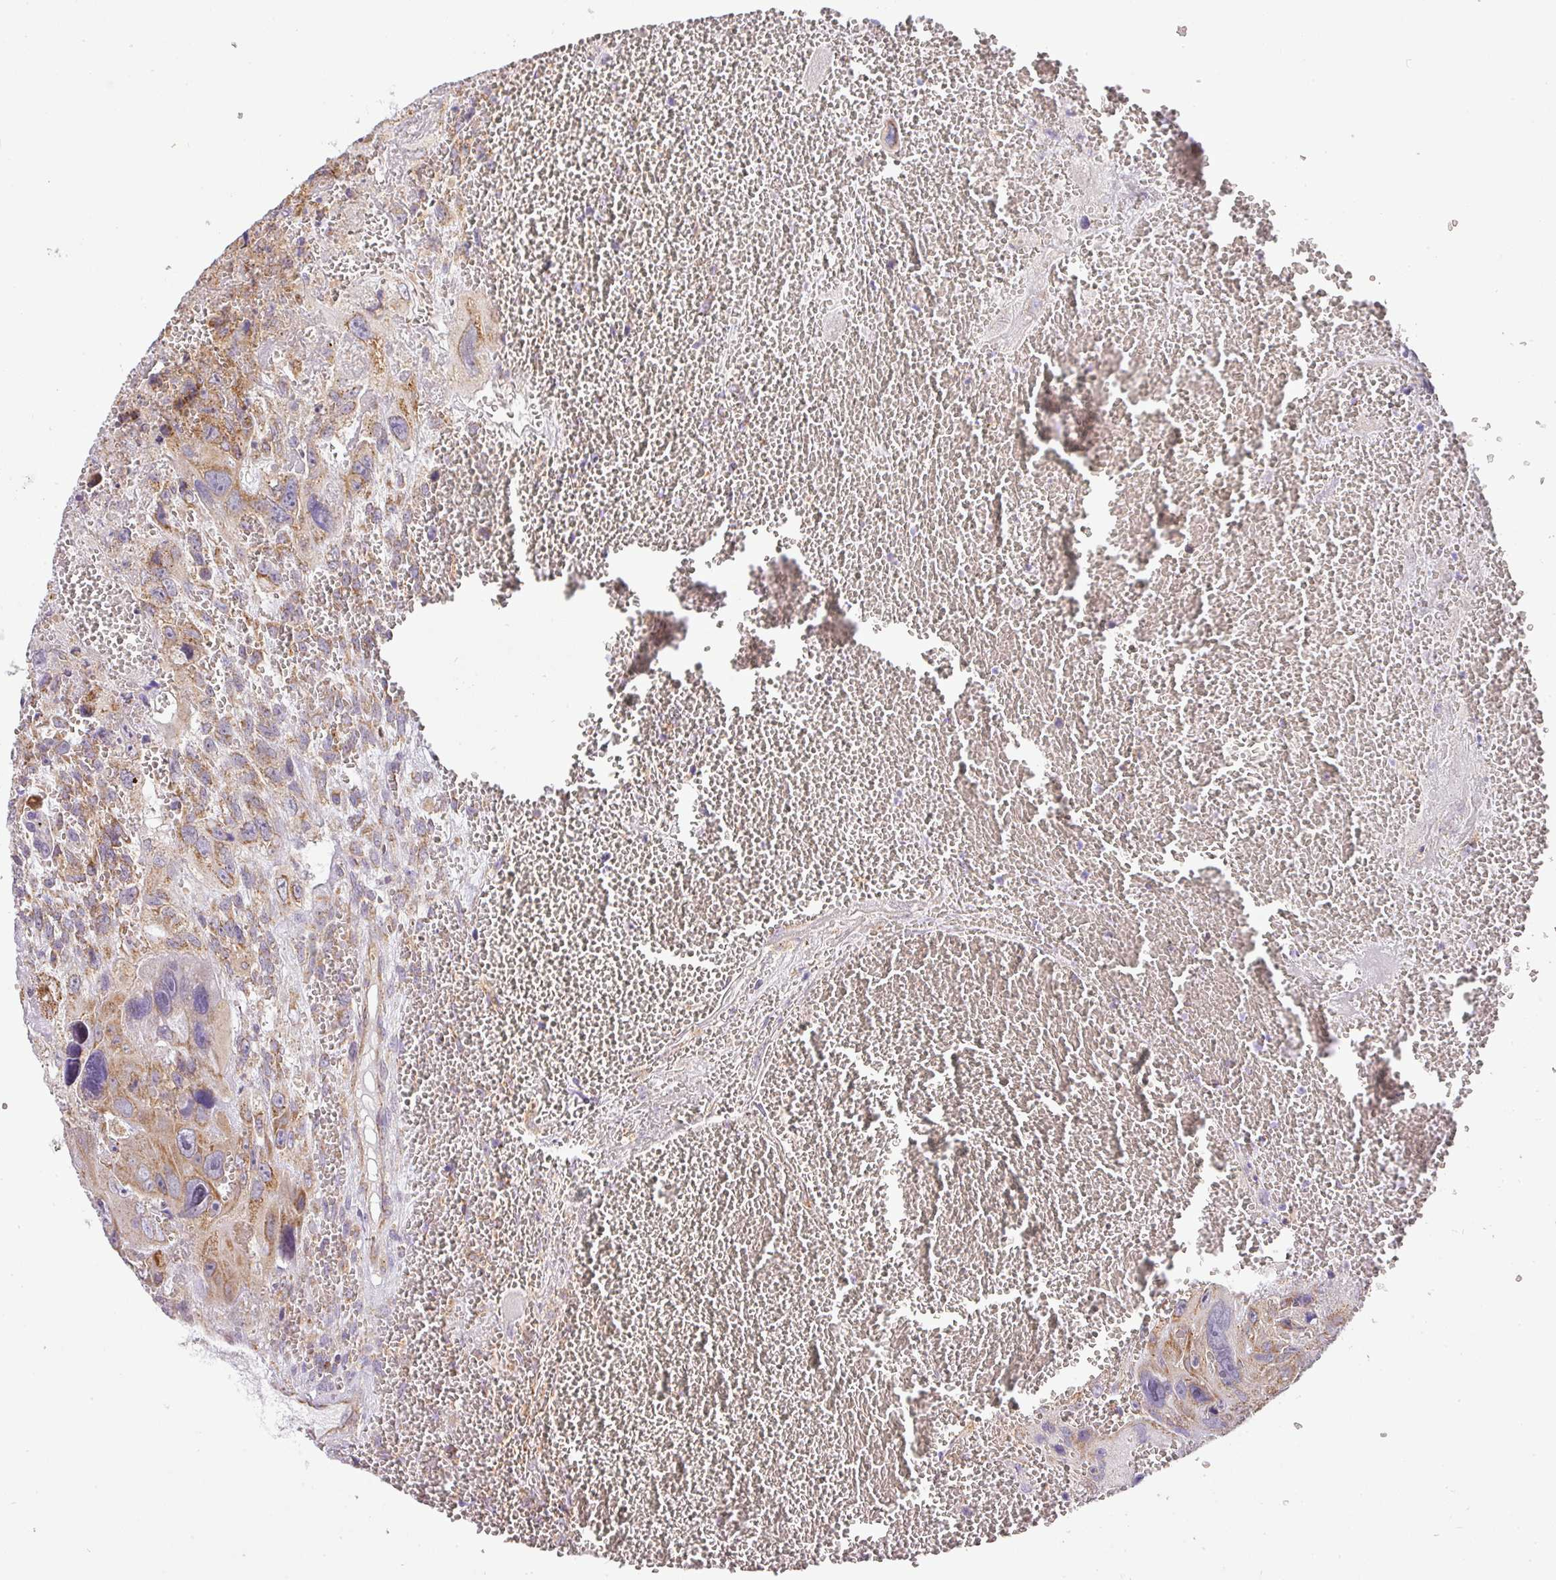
{"staining": {"intensity": "moderate", "quantity": ">75%", "location": "cytoplasmic/membranous"}, "tissue": "testis cancer", "cell_type": "Tumor cells", "image_type": "cancer", "snomed": [{"axis": "morphology", "description": "Carcinoma, Embryonal, NOS"}, {"axis": "topography", "description": "Testis"}], "caption": "High-magnification brightfield microscopy of embryonal carcinoma (testis) stained with DAB (3,3'-diaminobenzidine) (brown) and counterstained with hematoxylin (blue). tumor cells exhibit moderate cytoplasmic/membranous staining is appreciated in approximately>75% of cells.", "gene": "ZNF211", "patient": {"sex": "male", "age": 28}}